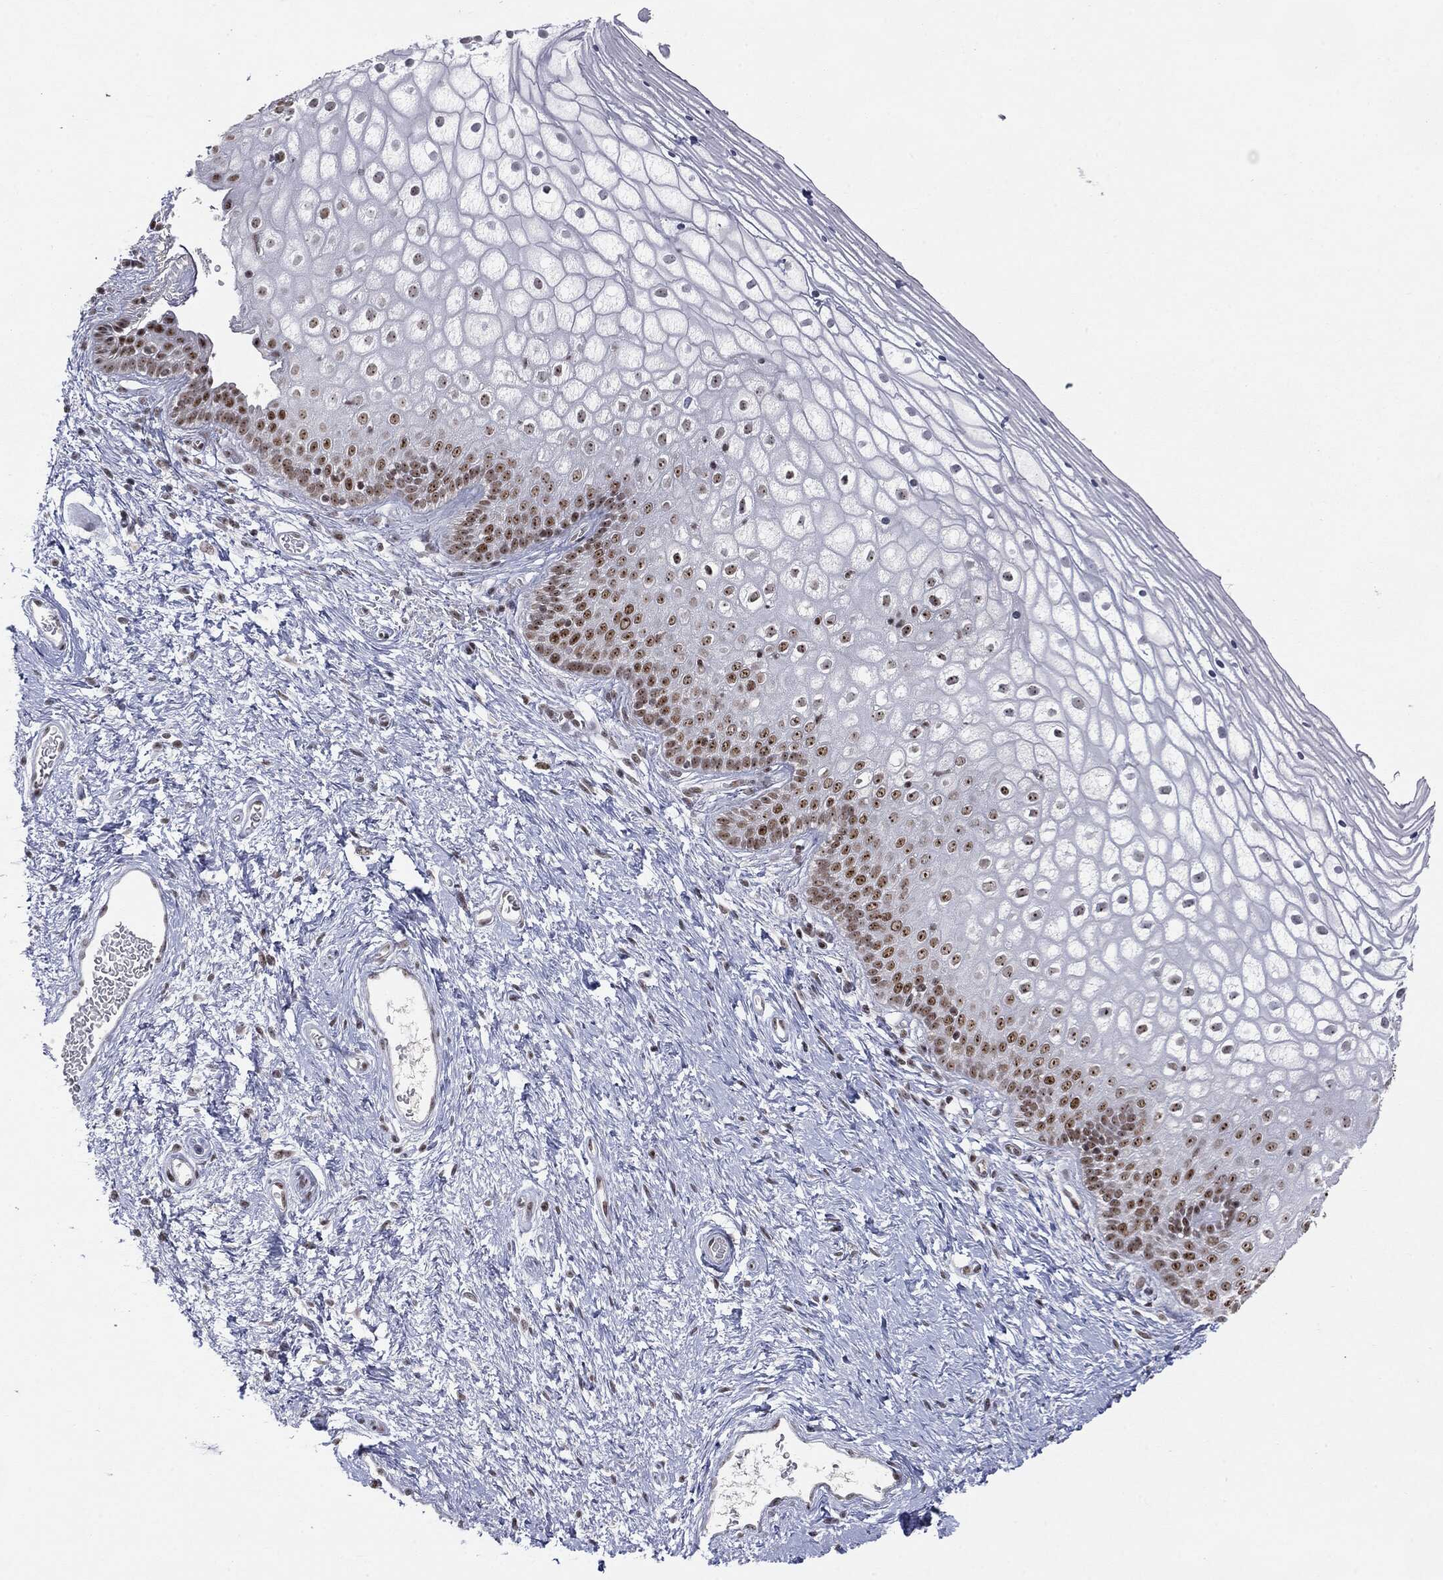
{"staining": {"intensity": "moderate", "quantity": "25%-75%", "location": "nuclear"}, "tissue": "vagina", "cell_type": "Squamous epithelial cells", "image_type": "normal", "snomed": [{"axis": "morphology", "description": "Normal tissue, NOS"}, {"axis": "topography", "description": "Vagina"}], "caption": "Immunohistochemistry (IHC) of unremarkable vagina demonstrates medium levels of moderate nuclear positivity in approximately 25%-75% of squamous epithelial cells.", "gene": "MDC1", "patient": {"sex": "female", "age": 32}}